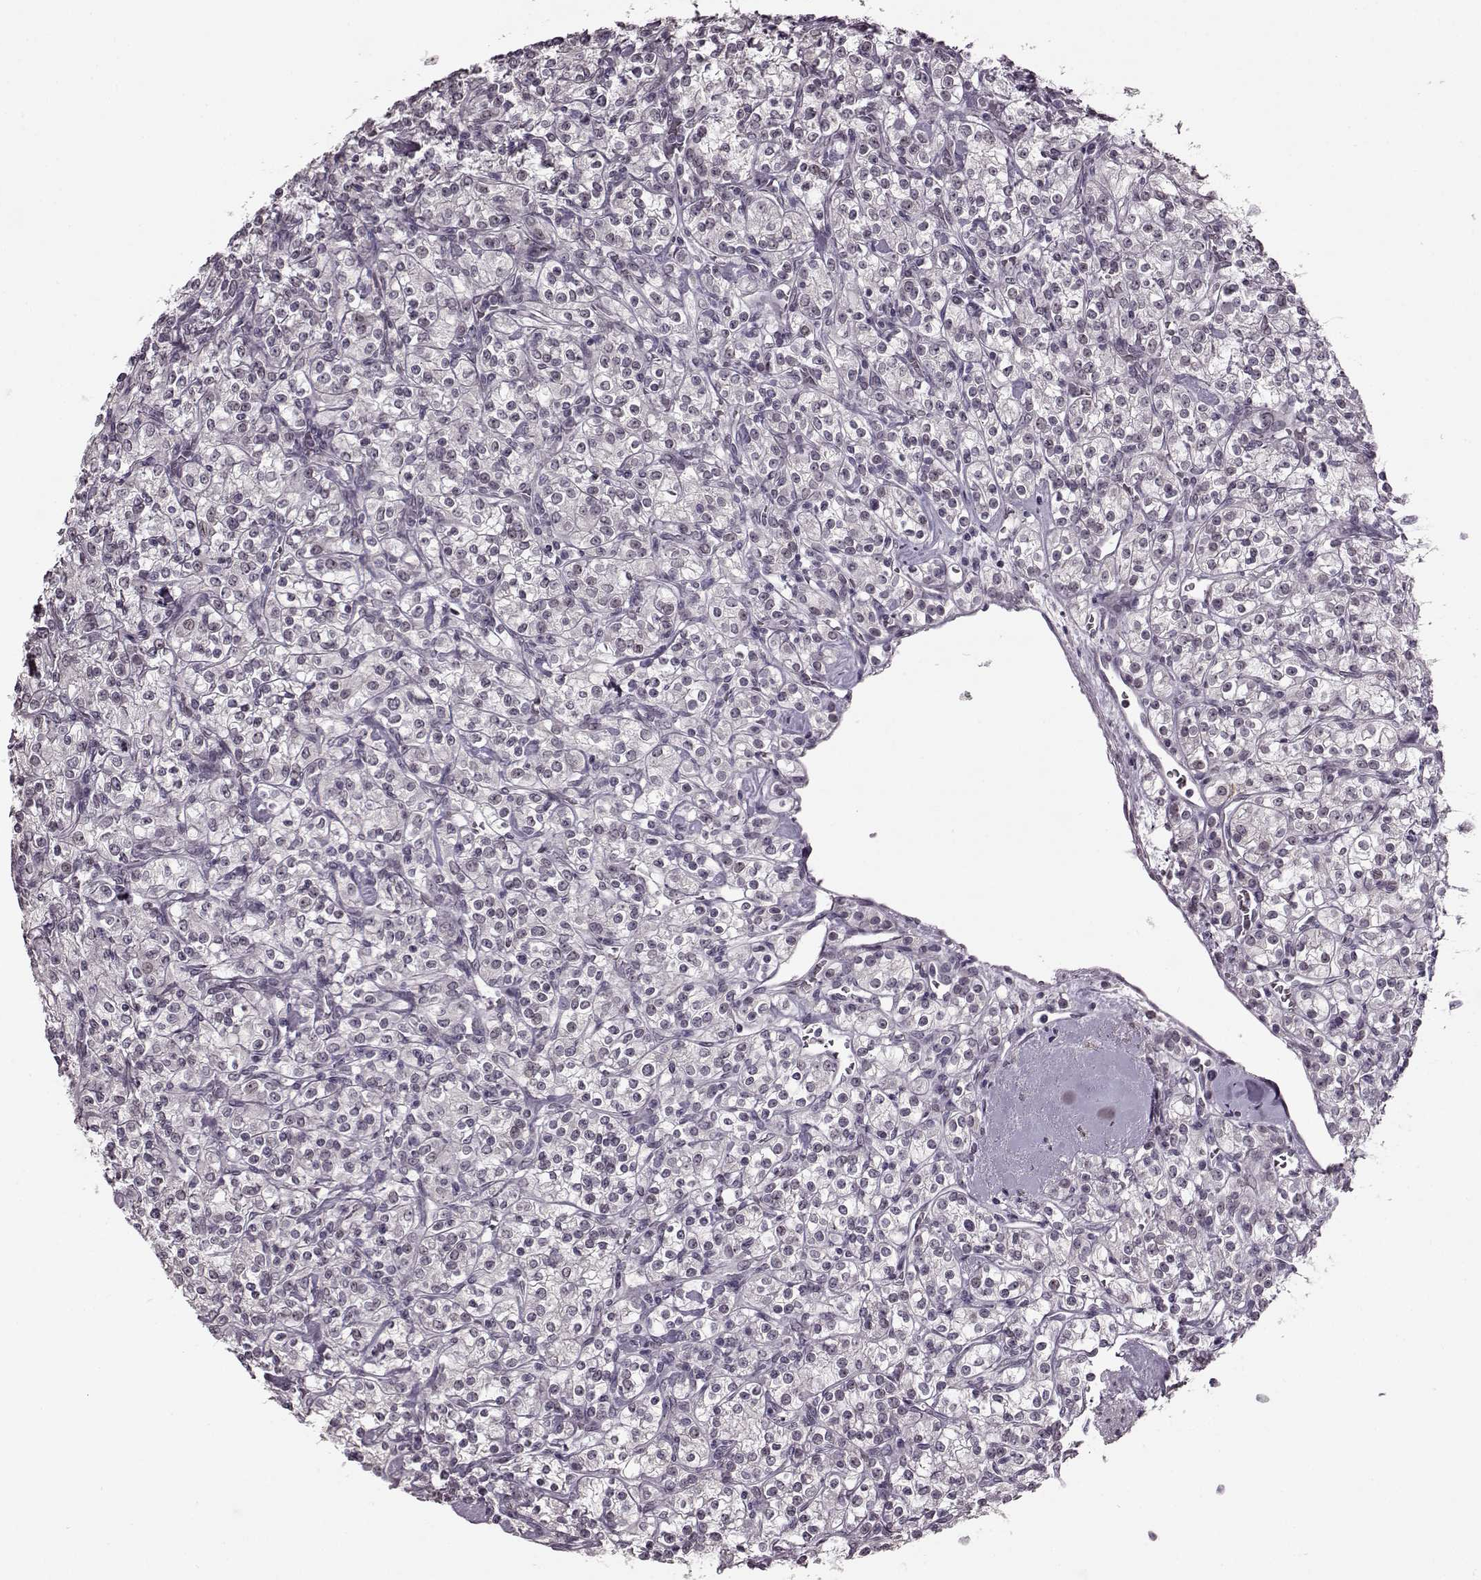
{"staining": {"intensity": "negative", "quantity": "none", "location": "none"}, "tissue": "renal cancer", "cell_type": "Tumor cells", "image_type": "cancer", "snomed": [{"axis": "morphology", "description": "Adenocarcinoma, NOS"}, {"axis": "topography", "description": "Kidney"}], "caption": "High power microscopy micrograph of an IHC image of renal cancer (adenocarcinoma), revealing no significant staining in tumor cells.", "gene": "STX1B", "patient": {"sex": "male", "age": 77}}